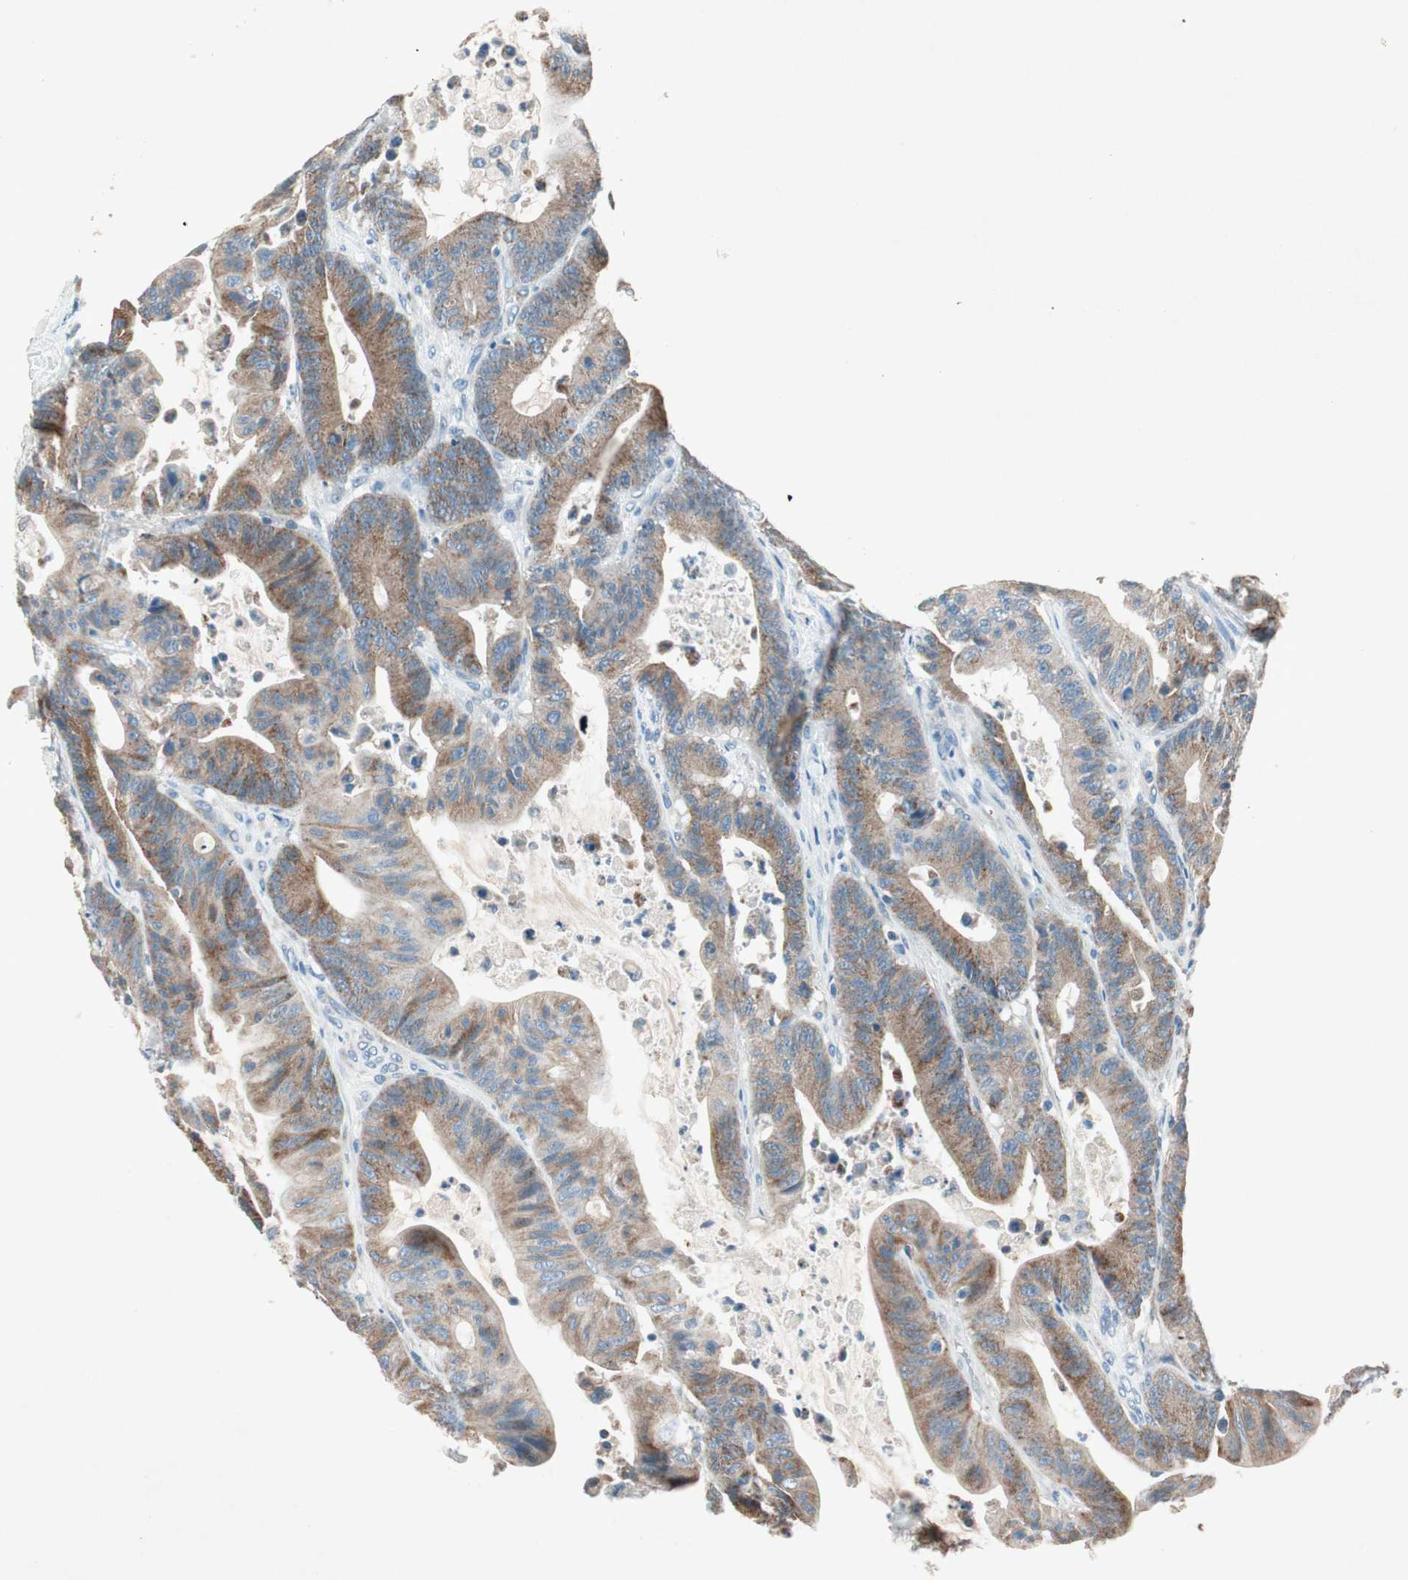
{"staining": {"intensity": "weak", "quantity": ">75%", "location": "cytoplasmic/membranous"}, "tissue": "colorectal cancer", "cell_type": "Tumor cells", "image_type": "cancer", "snomed": [{"axis": "morphology", "description": "Adenocarcinoma, NOS"}, {"axis": "topography", "description": "Colon"}], "caption": "Adenocarcinoma (colorectal) was stained to show a protein in brown. There is low levels of weak cytoplasmic/membranous positivity in about >75% of tumor cells.", "gene": "NKAIN1", "patient": {"sex": "female", "age": 84}}